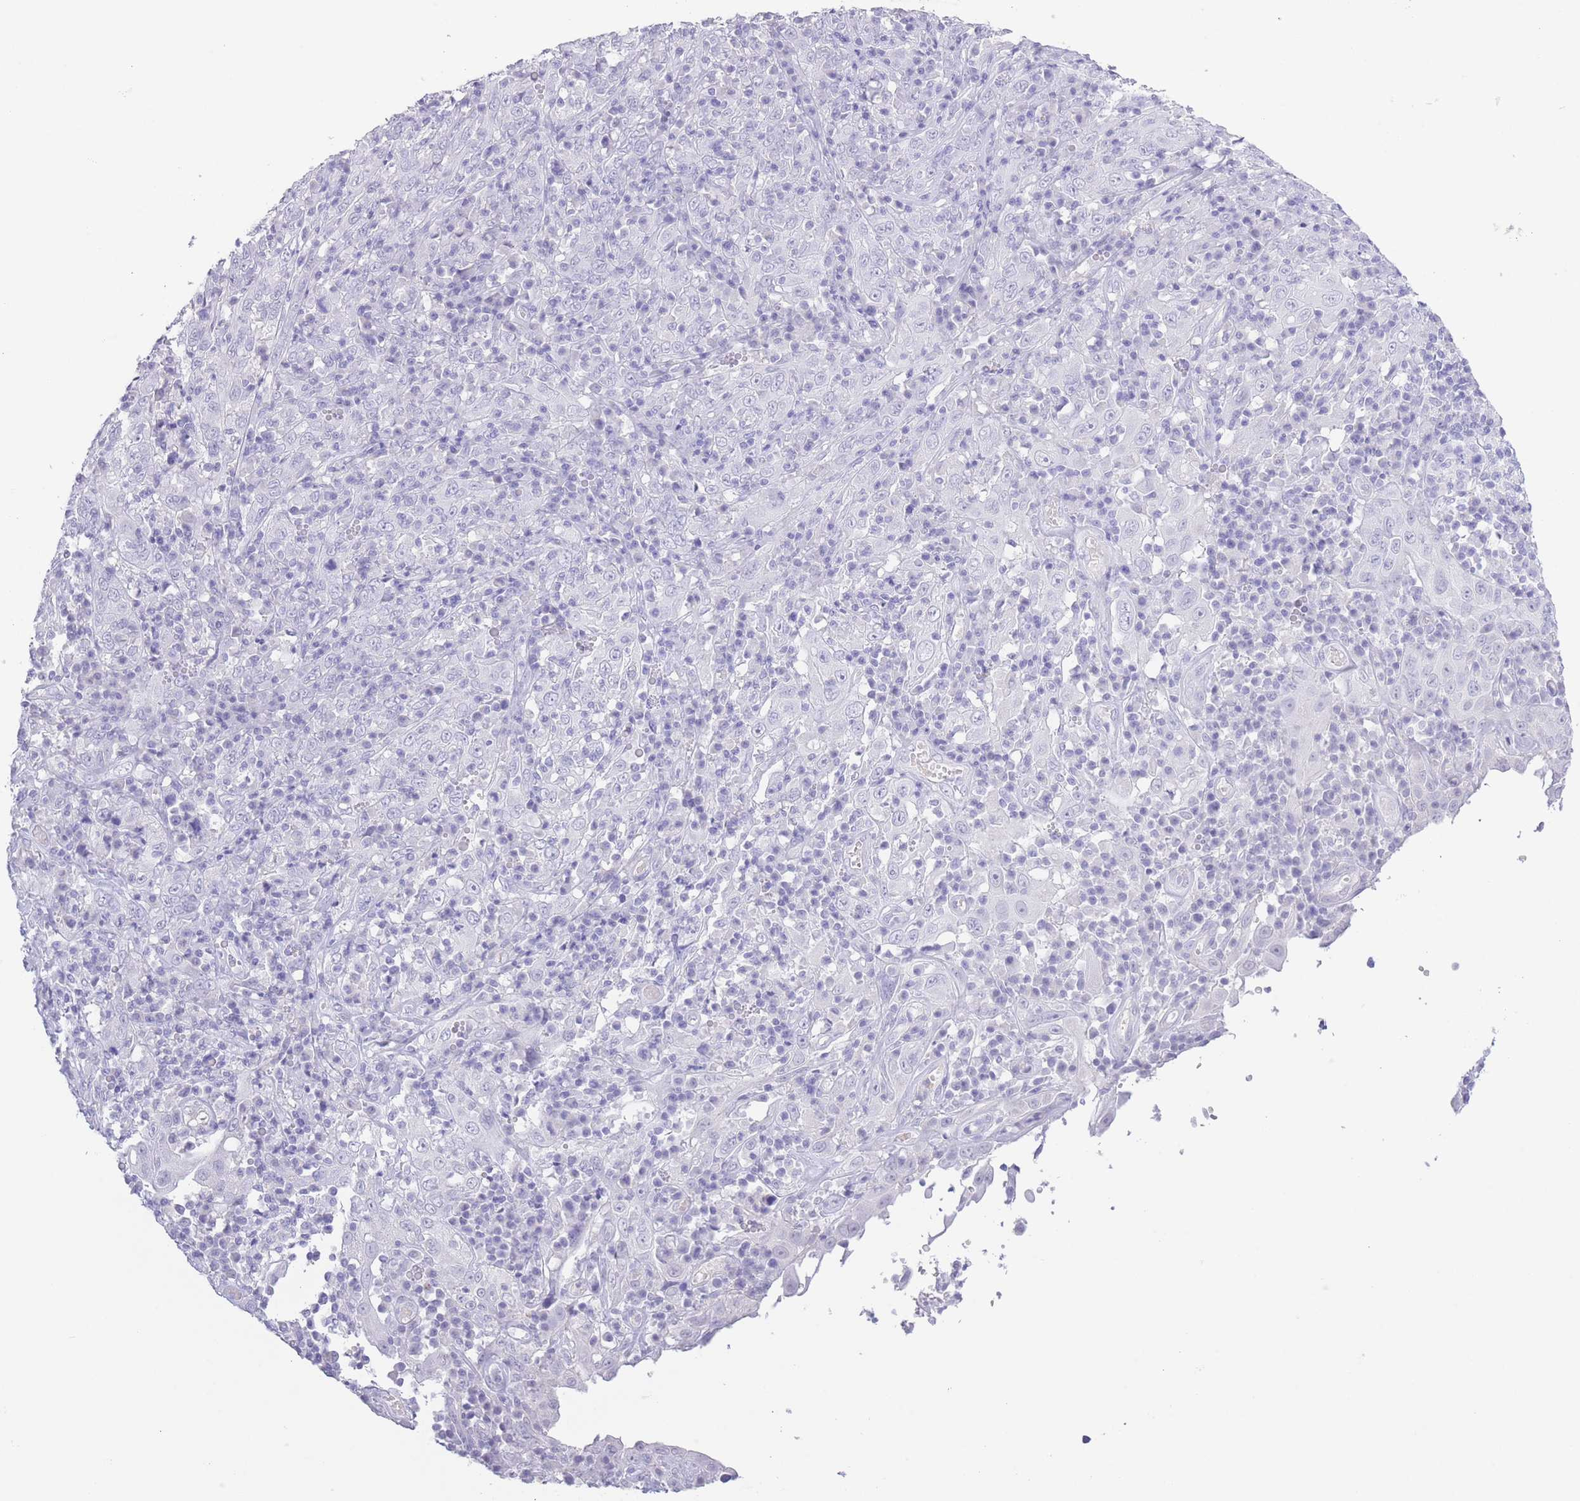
{"staining": {"intensity": "negative", "quantity": "none", "location": "none"}, "tissue": "cervical cancer", "cell_type": "Tumor cells", "image_type": "cancer", "snomed": [{"axis": "morphology", "description": "Squamous cell carcinoma, NOS"}, {"axis": "topography", "description": "Cervix"}], "caption": "Protein analysis of cervical cancer exhibits no significant expression in tumor cells. (Brightfield microscopy of DAB immunohistochemistry at high magnification).", "gene": "PKLR", "patient": {"sex": "female", "age": 46}}